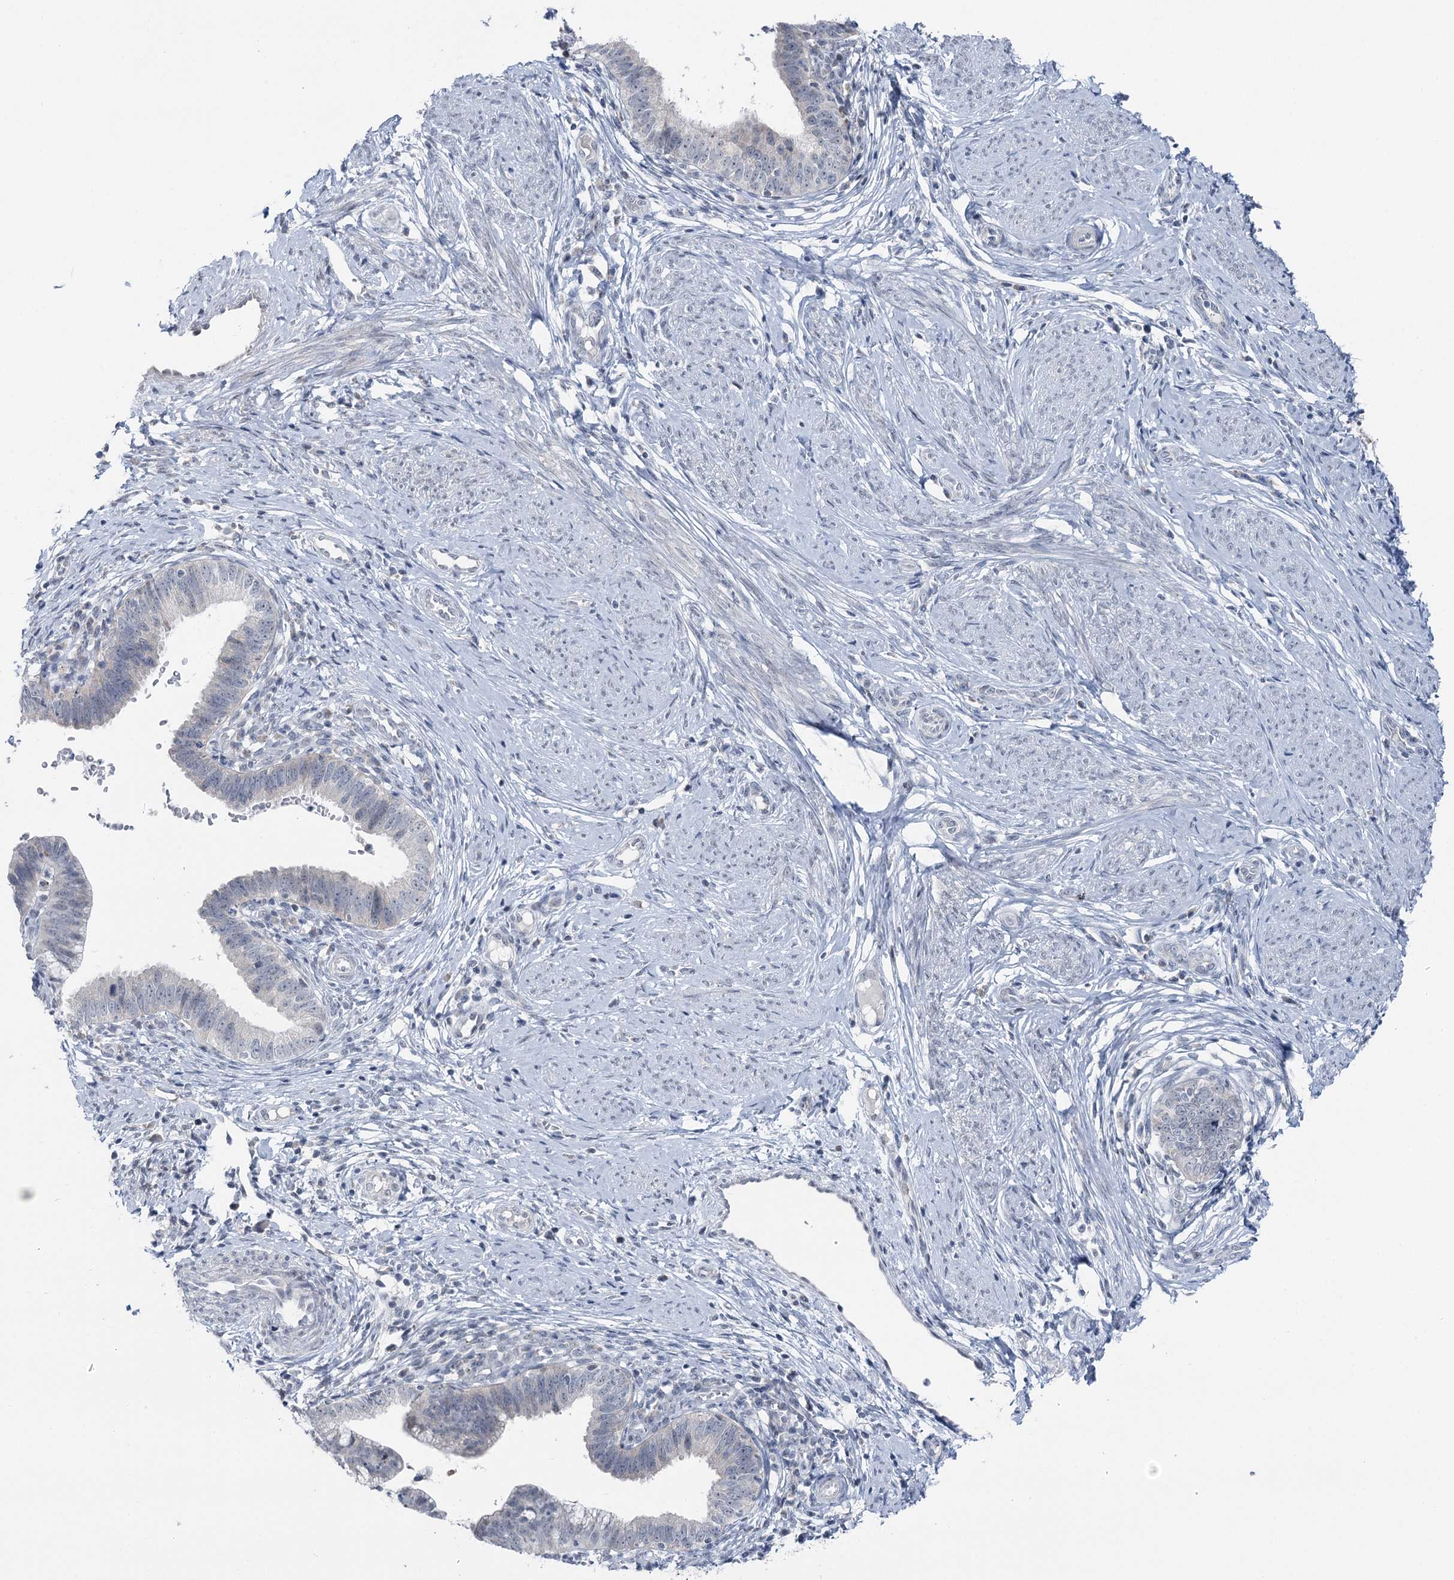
{"staining": {"intensity": "negative", "quantity": "none", "location": "none"}, "tissue": "cervical cancer", "cell_type": "Tumor cells", "image_type": "cancer", "snomed": [{"axis": "morphology", "description": "Adenocarcinoma, NOS"}, {"axis": "topography", "description": "Cervix"}], "caption": "Tumor cells are negative for protein expression in human cervical cancer. The staining is performed using DAB (3,3'-diaminobenzidine) brown chromogen with nuclei counter-stained in using hematoxylin.", "gene": "STEEP1", "patient": {"sex": "female", "age": 36}}